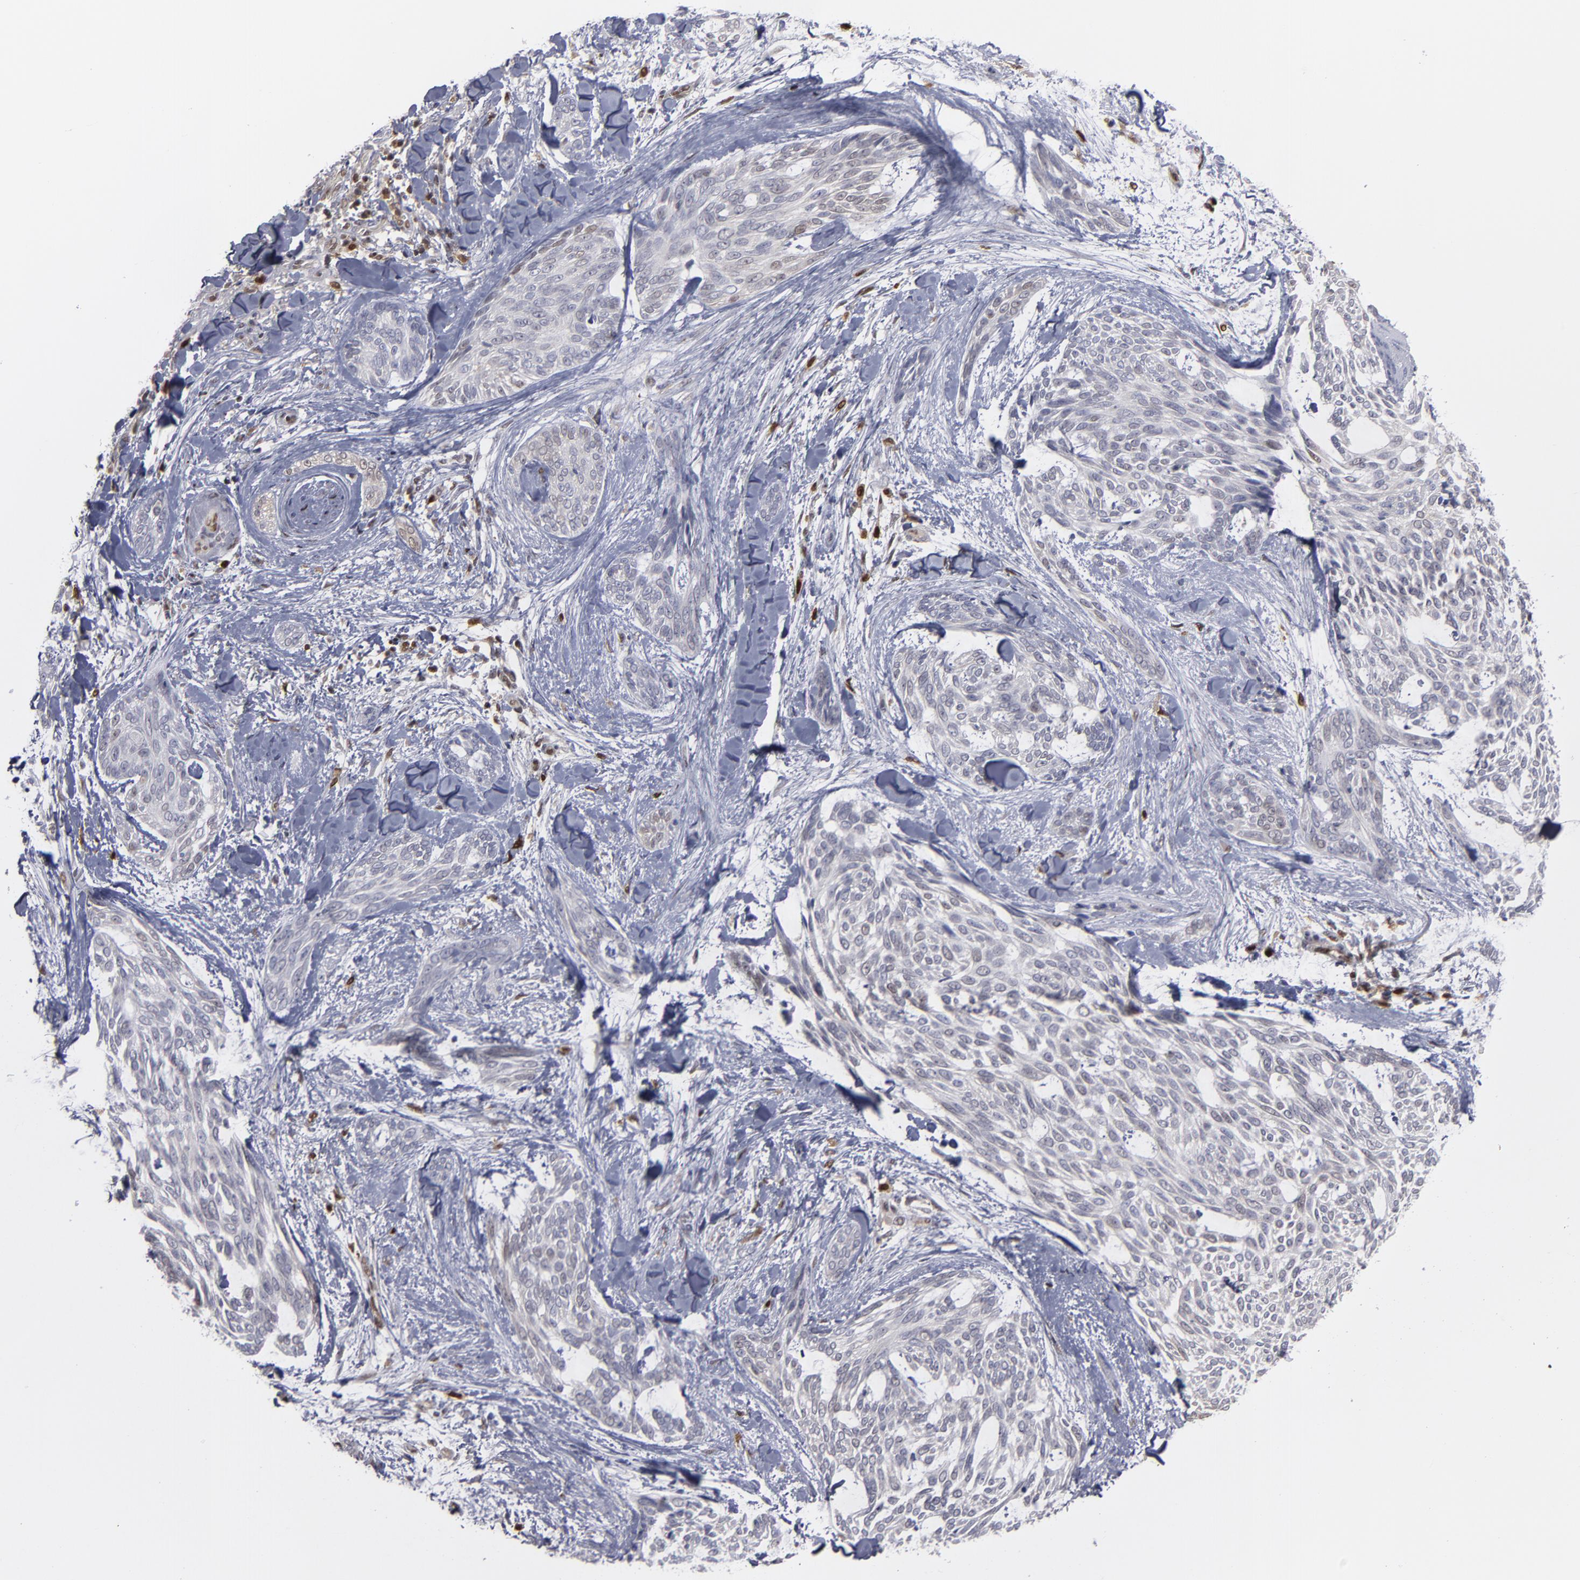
{"staining": {"intensity": "weak", "quantity": "<25%", "location": "cytoplasmic/membranous,nuclear"}, "tissue": "skin cancer", "cell_type": "Tumor cells", "image_type": "cancer", "snomed": [{"axis": "morphology", "description": "Normal tissue, NOS"}, {"axis": "morphology", "description": "Basal cell carcinoma"}, {"axis": "topography", "description": "Skin"}], "caption": "This is an IHC micrograph of skin cancer (basal cell carcinoma). There is no staining in tumor cells.", "gene": "GSR", "patient": {"sex": "female", "age": 71}}